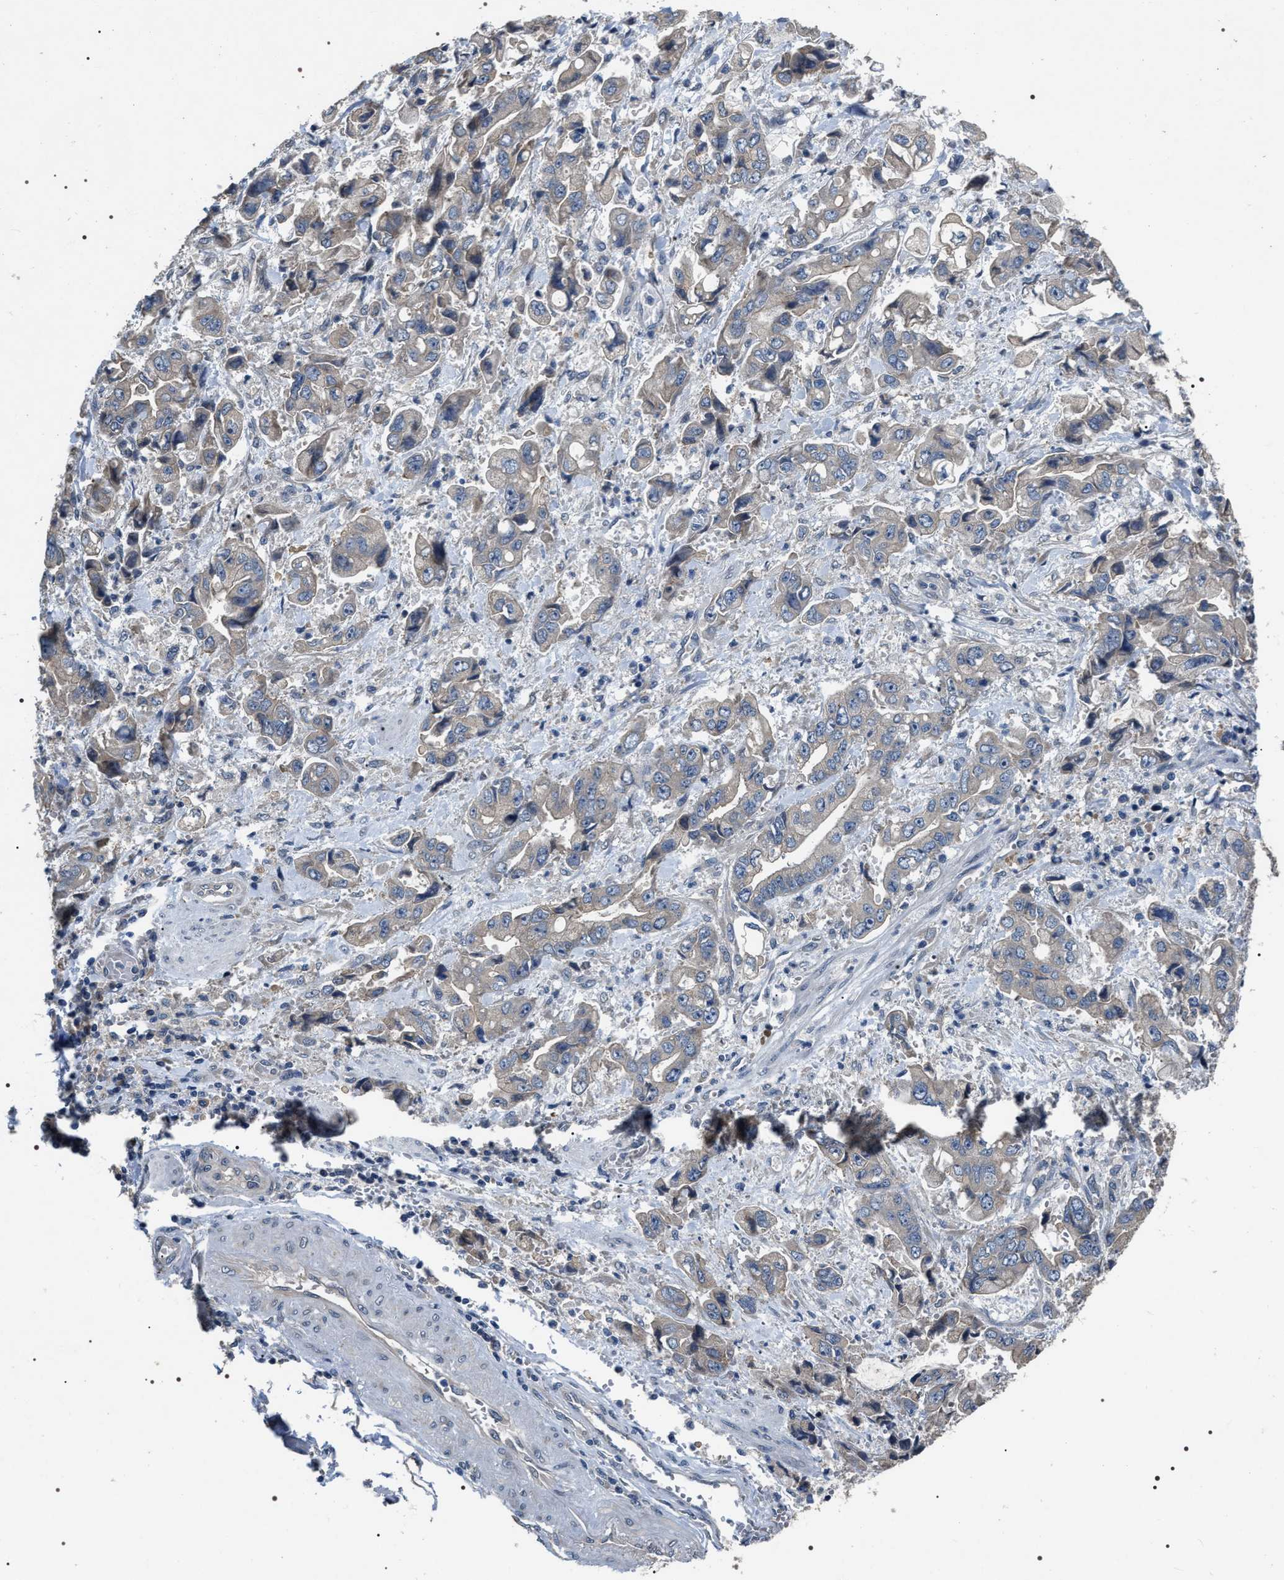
{"staining": {"intensity": "weak", "quantity": "<25%", "location": "cytoplasmic/membranous"}, "tissue": "stomach cancer", "cell_type": "Tumor cells", "image_type": "cancer", "snomed": [{"axis": "morphology", "description": "Normal tissue, NOS"}, {"axis": "morphology", "description": "Adenocarcinoma, NOS"}, {"axis": "topography", "description": "Stomach"}], "caption": "Immunohistochemistry of stomach cancer exhibits no positivity in tumor cells.", "gene": "IFT81", "patient": {"sex": "male", "age": 62}}